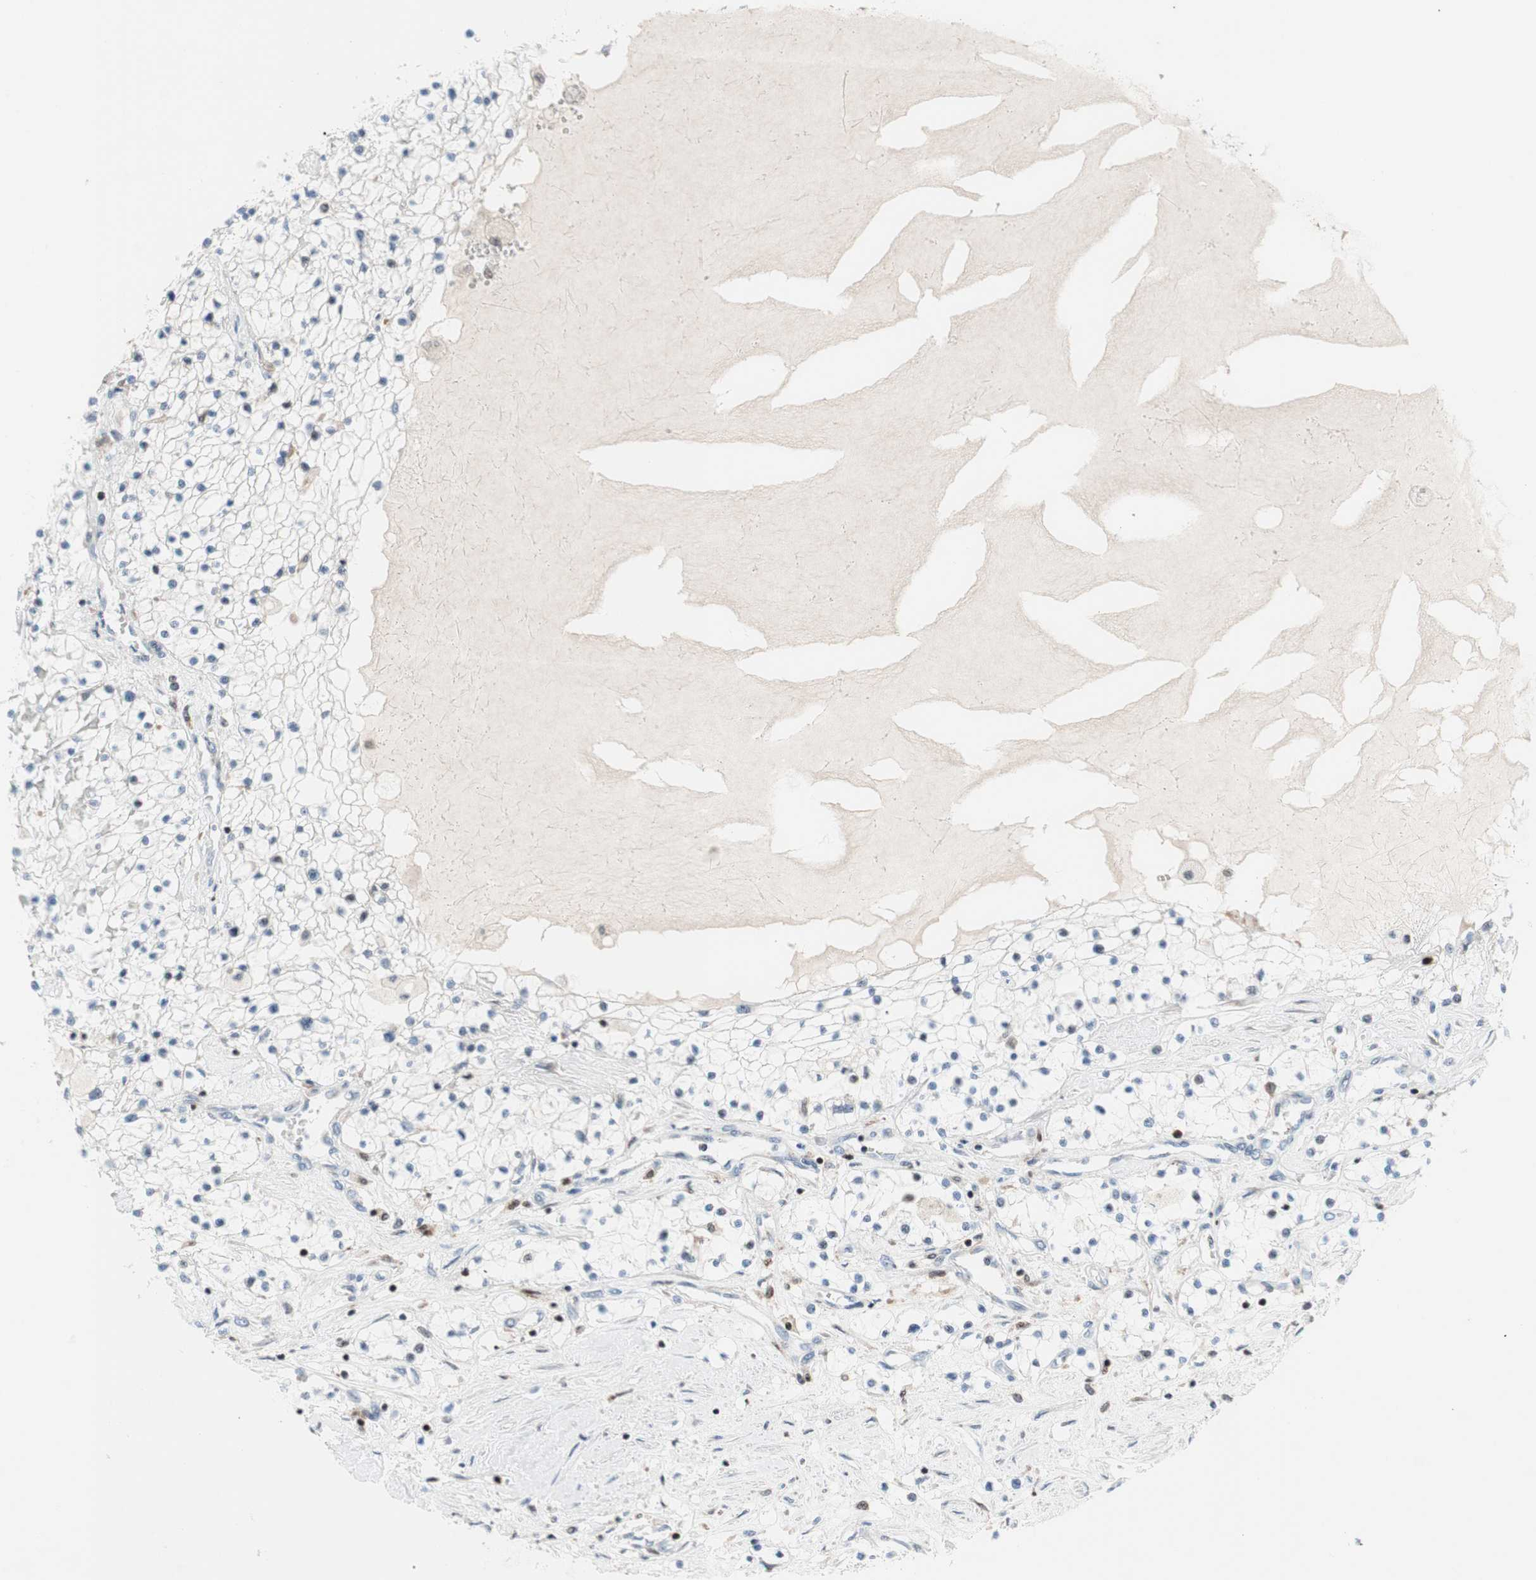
{"staining": {"intensity": "negative", "quantity": "none", "location": "none"}, "tissue": "renal cancer", "cell_type": "Tumor cells", "image_type": "cancer", "snomed": [{"axis": "morphology", "description": "Adenocarcinoma, NOS"}, {"axis": "topography", "description": "Kidney"}], "caption": "DAB immunohistochemical staining of human renal adenocarcinoma displays no significant staining in tumor cells.", "gene": "RGS10", "patient": {"sex": "male", "age": 68}}